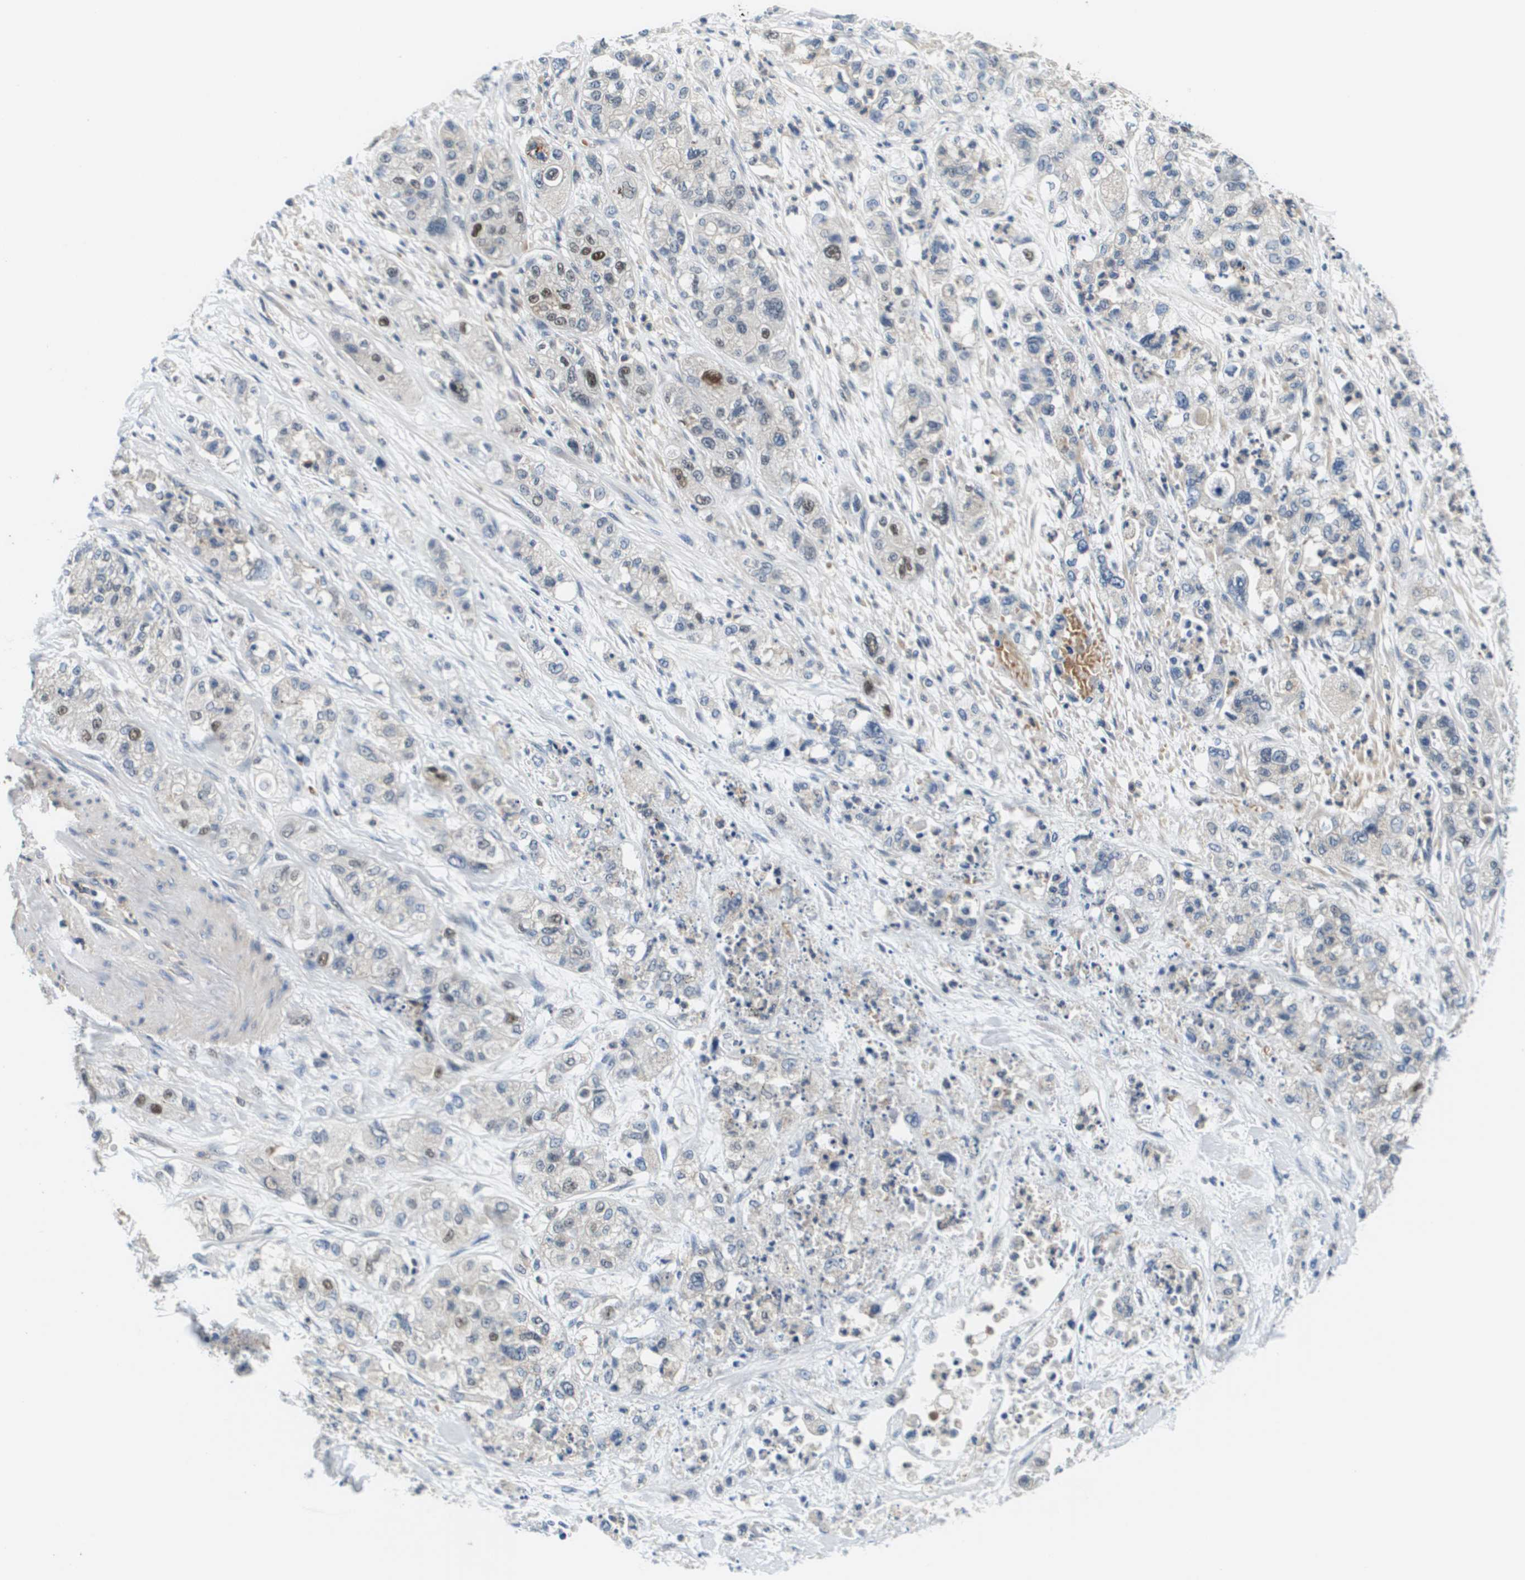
{"staining": {"intensity": "negative", "quantity": "none", "location": "none"}, "tissue": "pancreatic cancer", "cell_type": "Tumor cells", "image_type": "cancer", "snomed": [{"axis": "morphology", "description": "Adenocarcinoma, NOS"}, {"axis": "topography", "description": "Pancreas"}], "caption": "Immunohistochemistry (IHC) histopathology image of neoplastic tissue: pancreatic adenocarcinoma stained with DAB demonstrates no significant protein positivity in tumor cells.", "gene": "KCNQ5", "patient": {"sex": "female", "age": 78}}